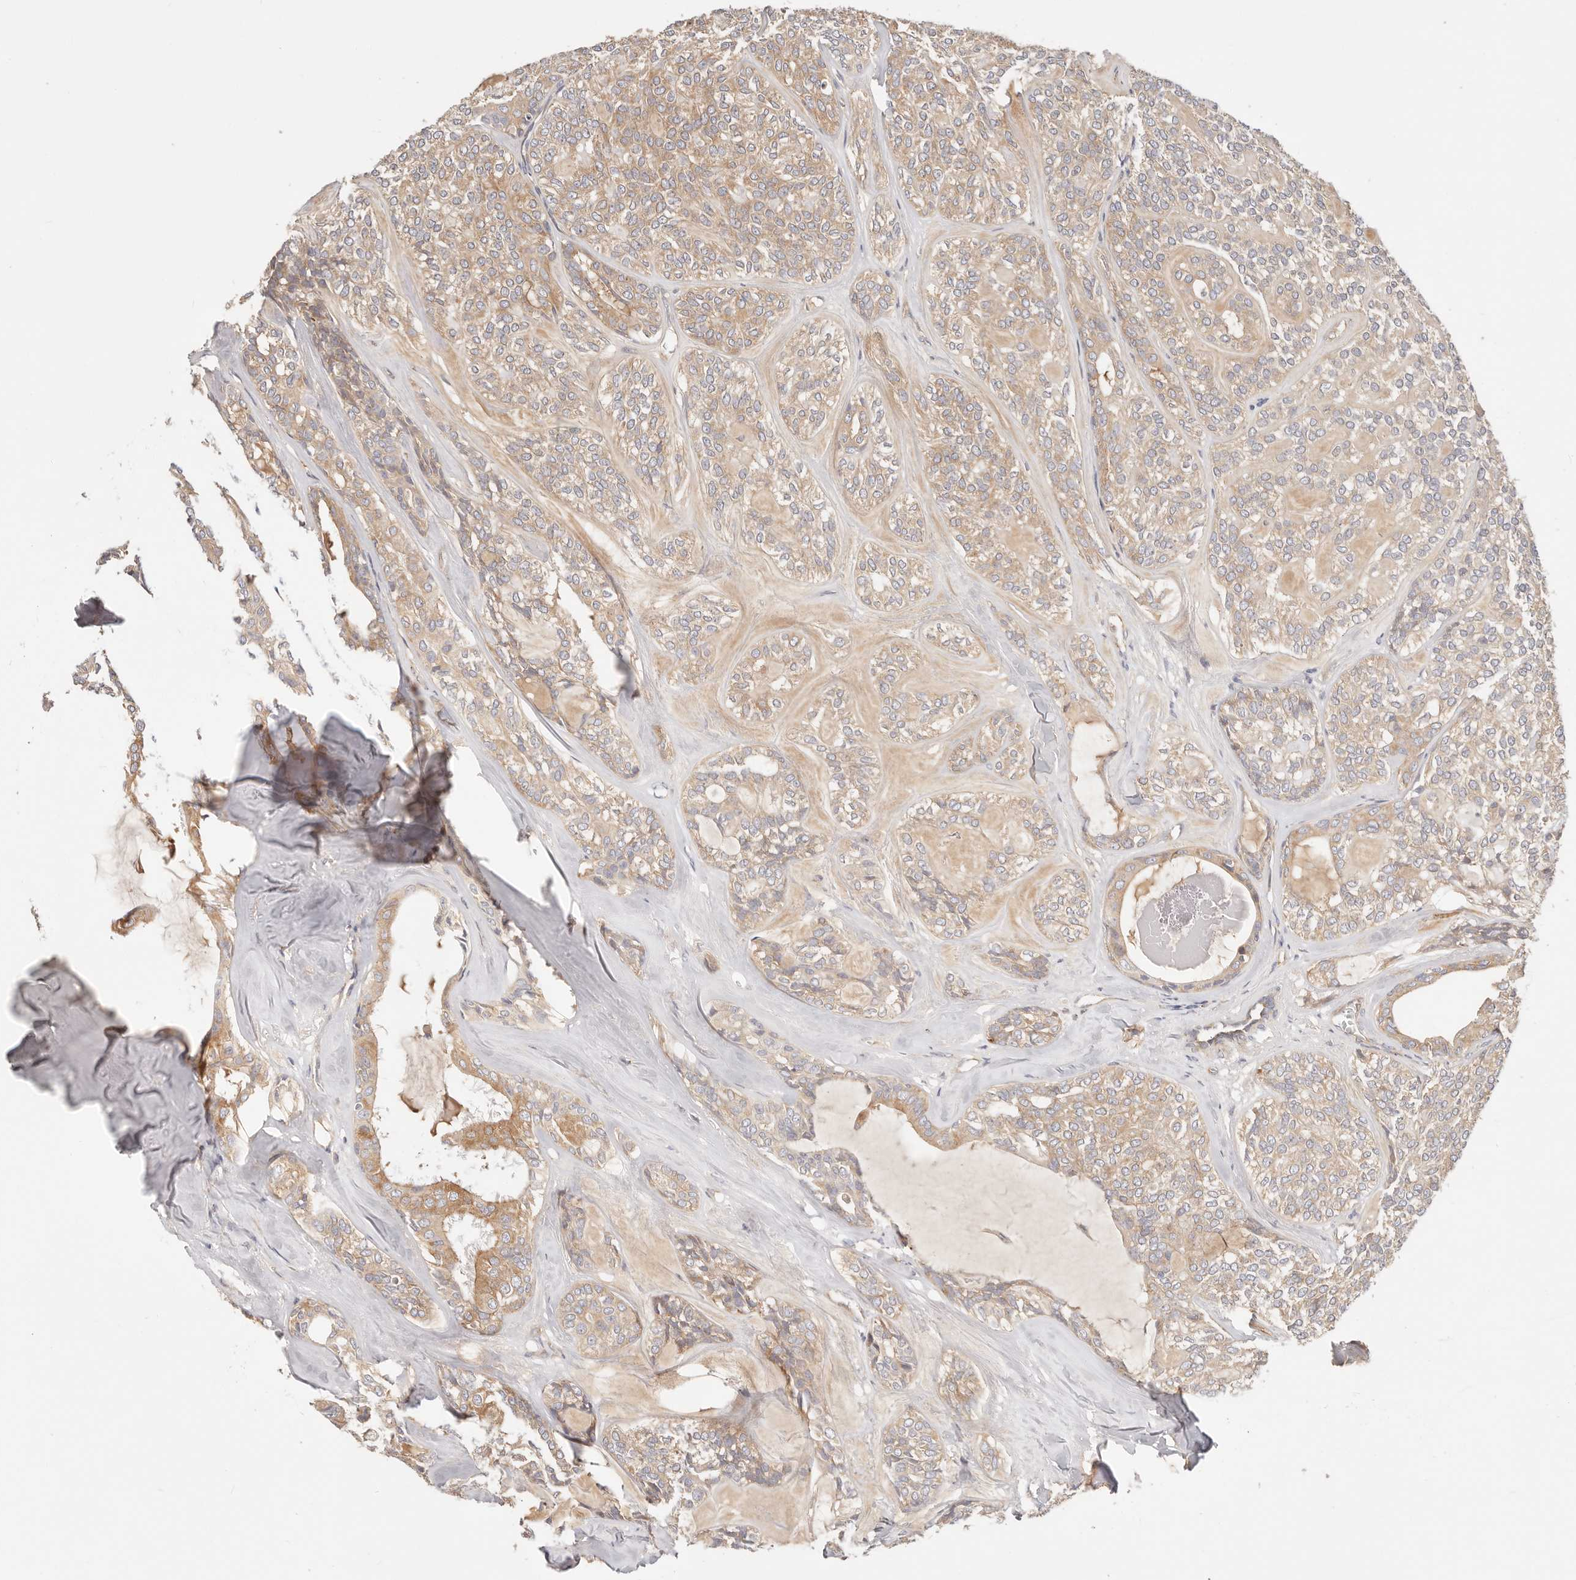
{"staining": {"intensity": "weak", "quantity": ">75%", "location": "cytoplasmic/membranous"}, "tissue": "head and neck cancer", "cell_type": "Tumor cells", "image_type": "cancer", "snomed": [{"axis": "morphology", "description": "Adenocarcinoma, NOS"}, {"axis": "topography", "description": "Head-Neck"}], "caption": "The image displays staining of head and neck cancer (adenocarcinoma), revealing weak cytoplasmic/membranous protein positivity (brown color) within tumor cells. Using DAB (3,3'-diaminobenzidine) (brown) and hematoxylin (blue) stains, captured at high magnification using brightfield microscopy.", "gene": "KCMF1", "patient": {"sex": "male", "age": 66}}